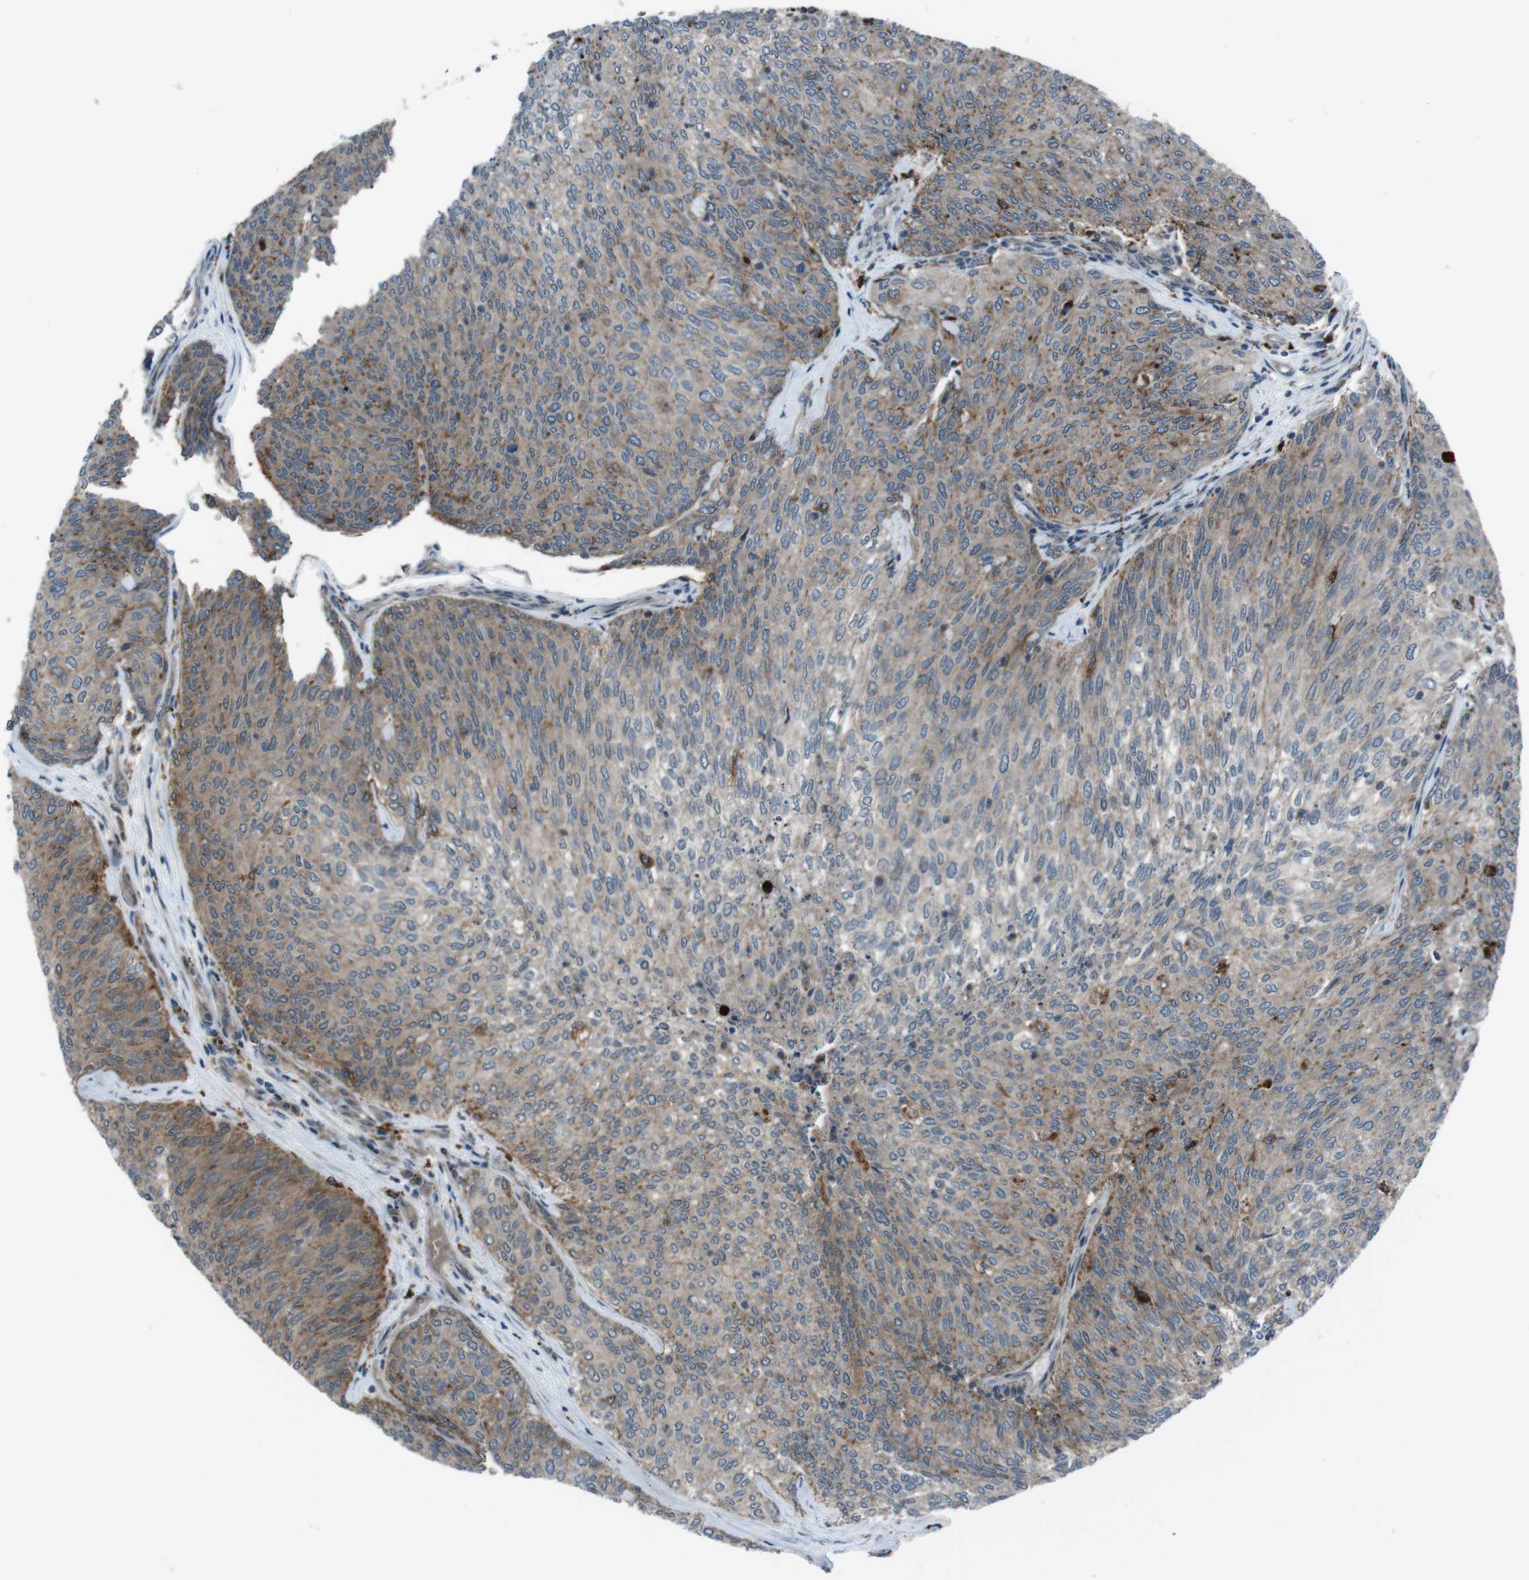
{"staining": {"intensity": "moderate", "quantity": "25%-75%", "location": "cytoplasmic/membranous"}, "tissue": "urothelial cancer", "cell_type": "Tumor cells", "image_type": "cancer", "snomed": [{"axis": "morphology", "description": "Urothelial carcinoma, Low grade"}, {"axis": "topography", "description": "Urinary bladder"}], "caption": "DAB immunohistochemical staining of urothelial cancer exhibits moderate cytoplasmic/membranous protein staining in about 25%-75% of tumor cells. (DAB (3,3'-diaminobenzidine) IHC with brightfield microscopy, high magnification).", "gene": "SLC27A4", "patient": {"sex": "female", "age": 79}}